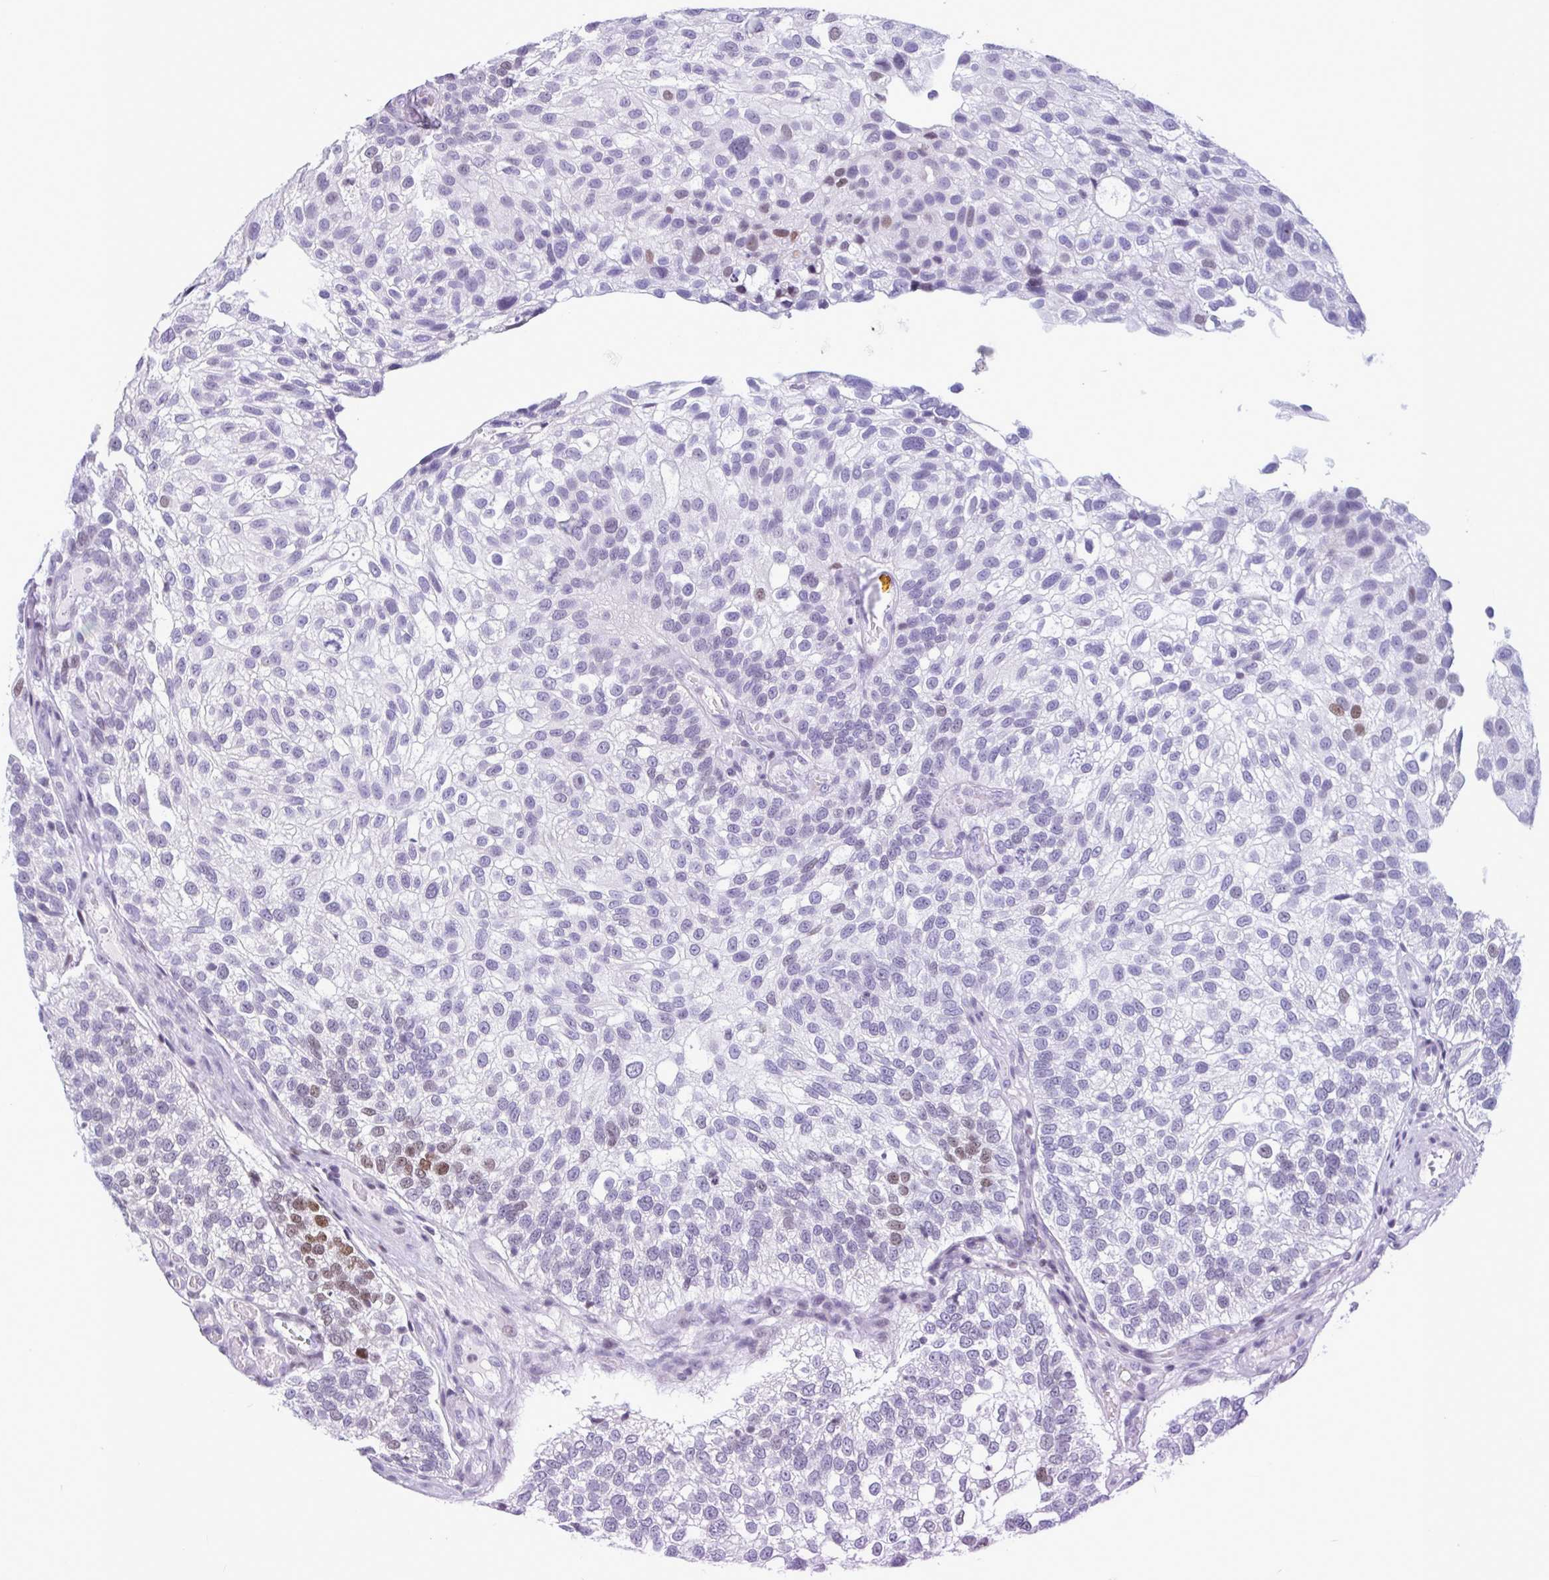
{"staining": {"intensity": "moderate", "quantity": "<25%", "location": "nuclear"}, "tissue": "urothelial cancer", "cell_type": "Tumor cells", "image_type": "cancer", "snomed": [{"axis": "morphology", "description": "Urothelial carcinoma, NOS"}, {"axis": "topography", "description": "Urinary bladder"}], "caption": "An image of urothelial cancer stained for a protein displays moderate nuclear brown staining in tumor cells. The protein is shown in brown color, while the nuclei are stained blue.", "gene": "IRF1", "patient": {"sex": "male", "age": 87}}